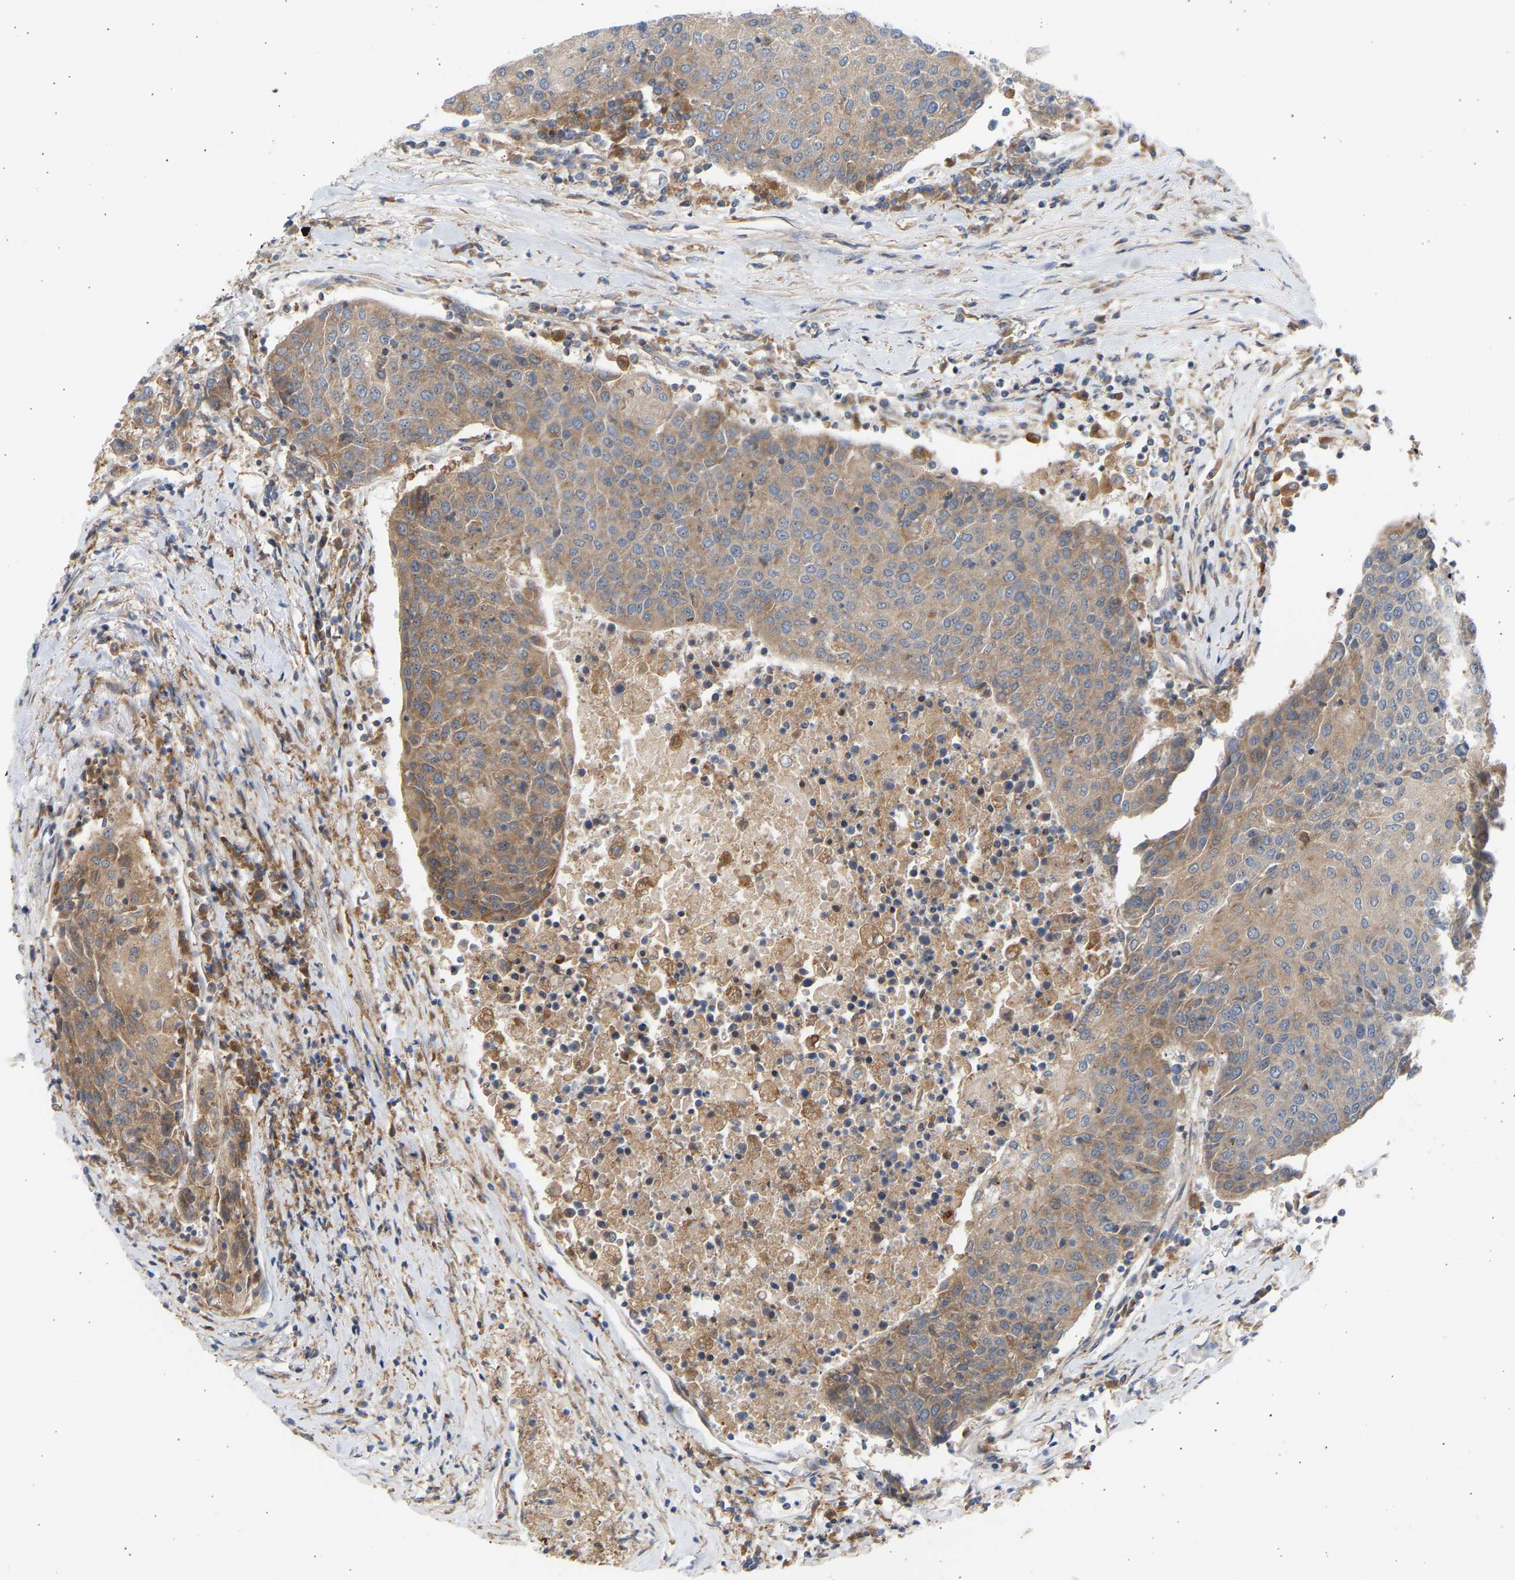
{"staining": {"intensity": "moderate", "quantity": ">75%", "location": "cytoplasmic/membranous"}, "tissue": "urothelial cancer", "cell_type": "Tumor cells", "image_type": "cancer", "snomed": [{"axis": "morphology", "description": "Urothelial carcinoma, High grade"}, {"axis": "topography", "description": "Urinary bladder"}], "caption": "IHC staining of urothelial cancer, which exhibits medium levels of moderate cytoplasmic/membranous expression in approximately >75% of tumor cells indicating moderate cytoplasmic/membranous protein positivity. The staining was performed using DAB (brown) for protein detection and nuclei were counterstained in hematoxylin (blue).", "gene": "GCN1", "patient": {"sex": "female", "age": 85}}